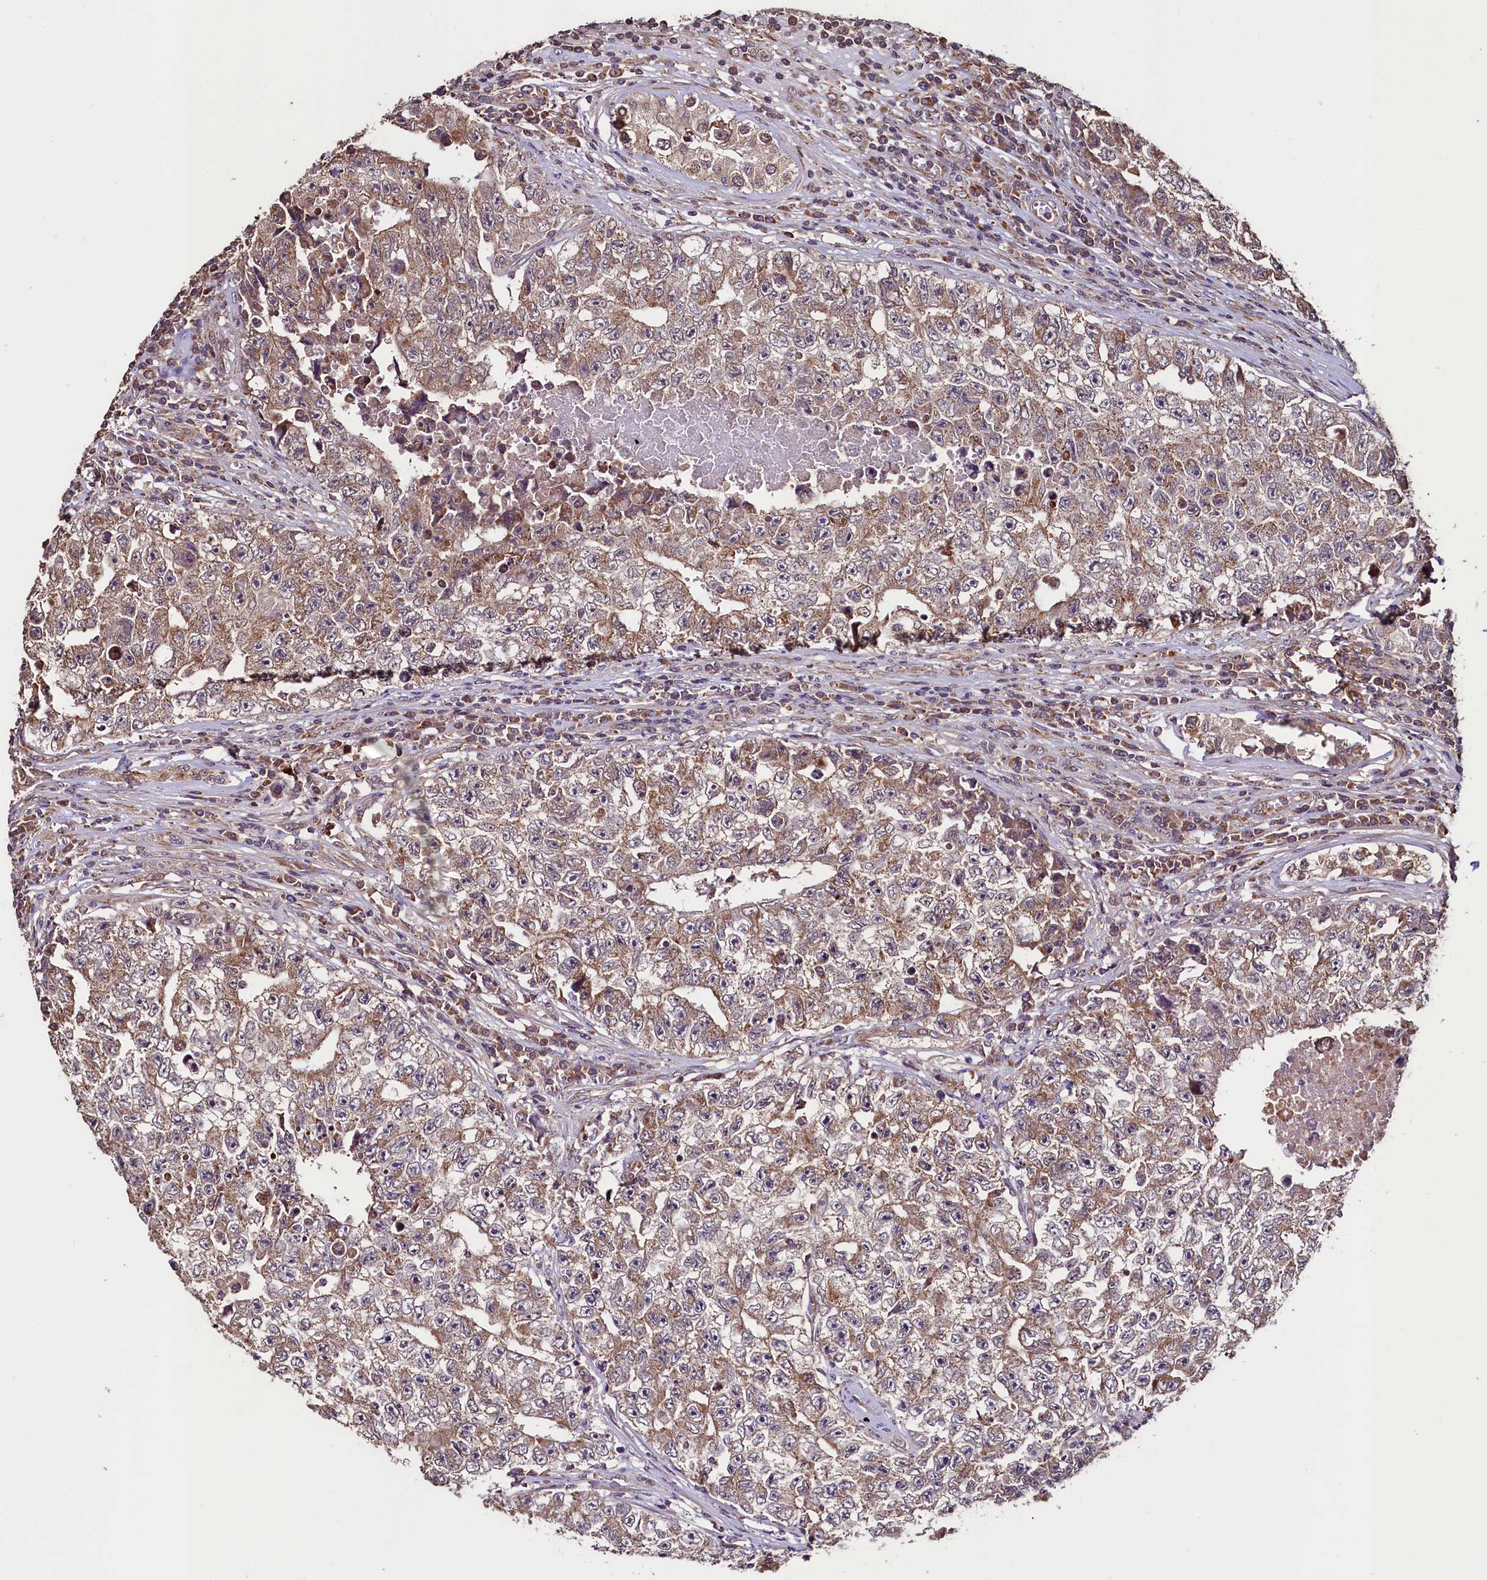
{"staining": {"intensity": "moderate", "quantity": ">75%", "location": "cytoplasmic/membranous"}, "tissue": "testis cancer", "cell_type": "Tumor cells", "image_type": "cancer", "snomed": [{"axis": "morphology", "description": "Carcinoma, Embryonal, NOS"}, {"axis": "topography", "description": "Testis"}], "caption": "High-magnification brightfield microscopy of embryonal carcinoma (testis) stained with DAB (brown) and counterstained with hematoxylin (blue). tumor cells exhibit moderate cytoplasmic/membranous expression is seen in about>75% of cells.", "gene": "RBFA", "patient": {"sex": "male", "age": 17}}